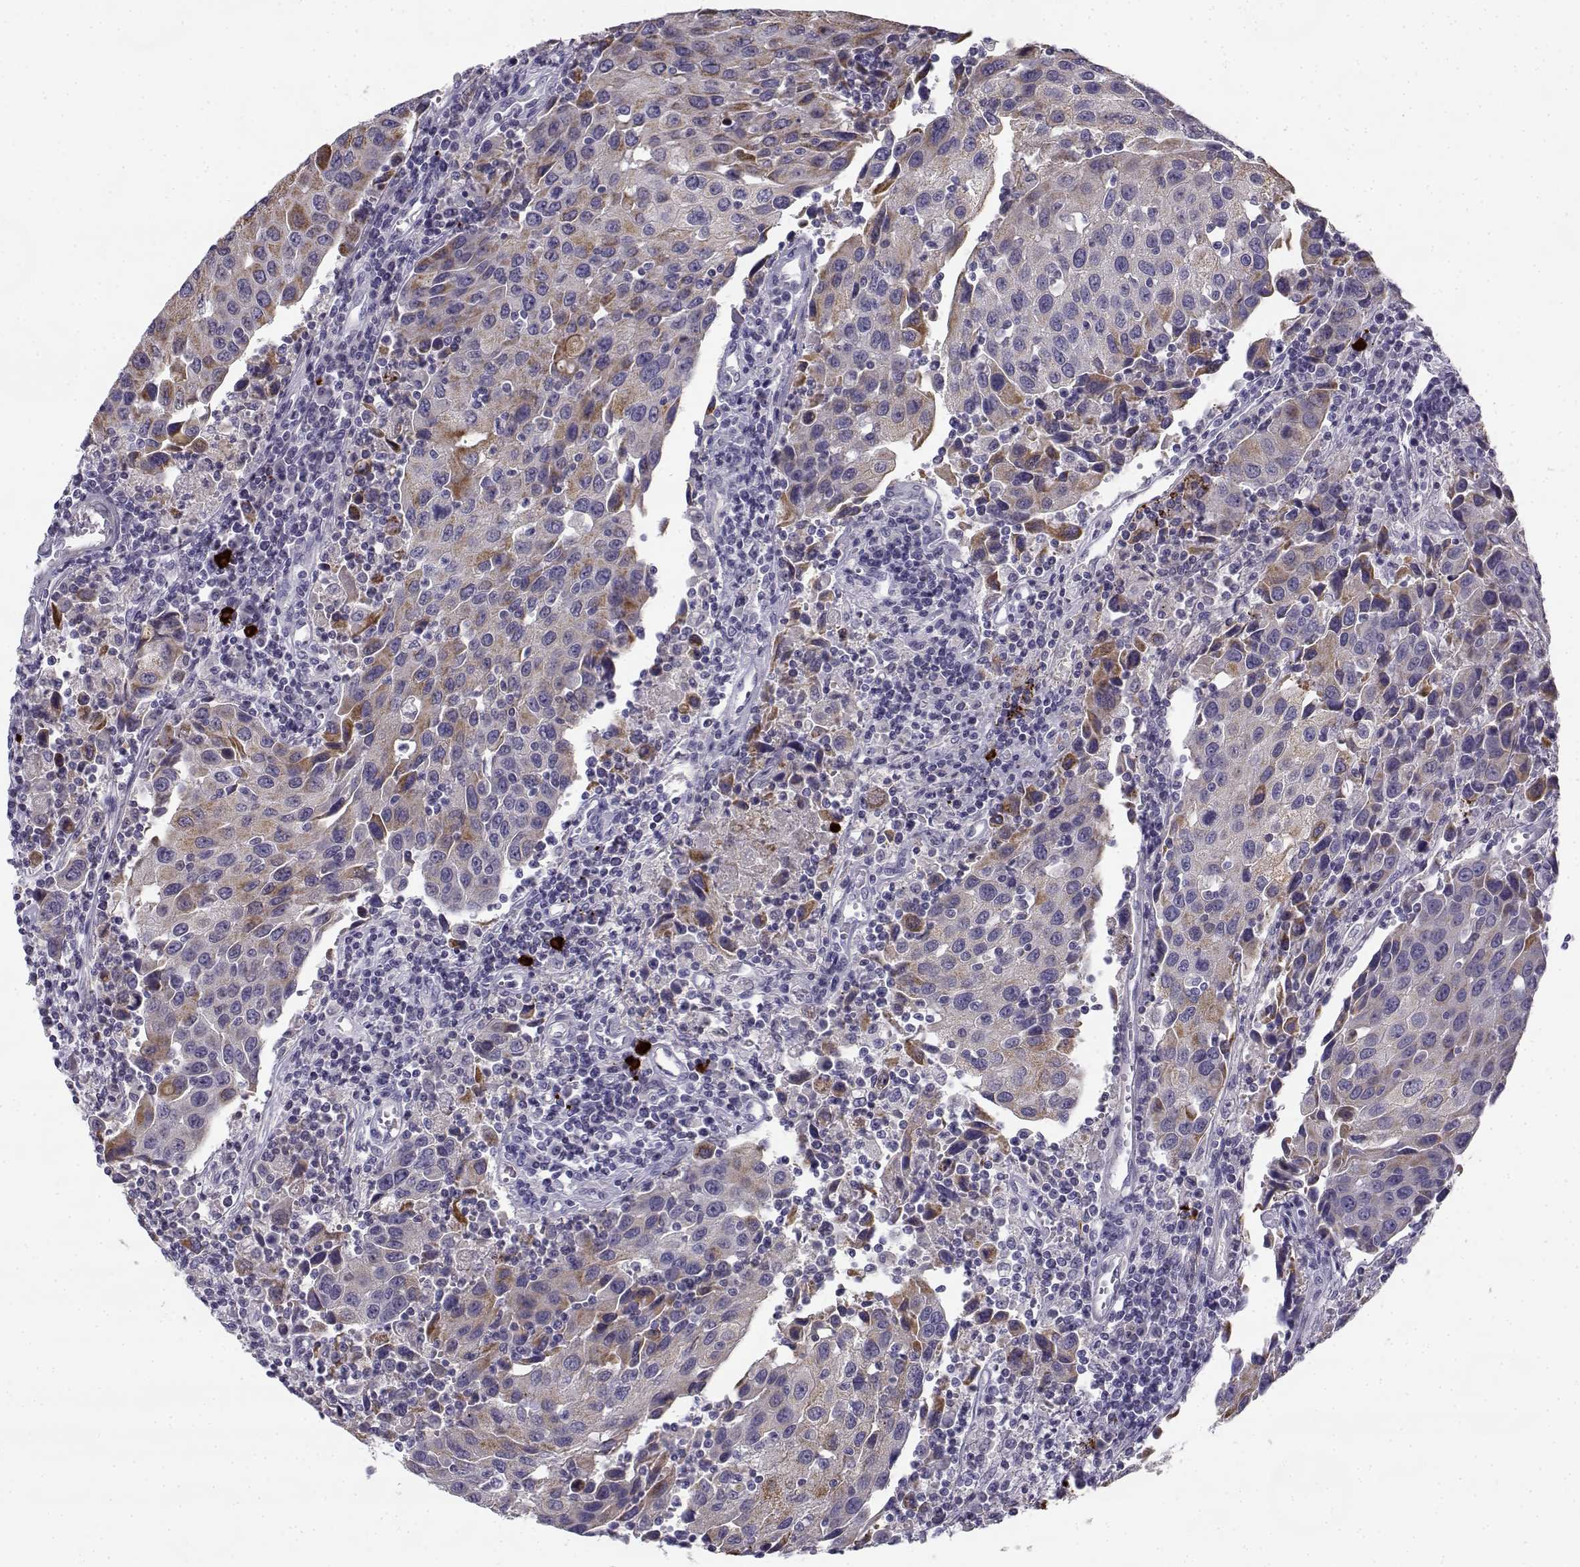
{"staining": {"intensity": "weak", "quantity": "<25%", "location": "cytoplasmic/membranous"}, "tissue": "urothelial cancer", "cell_type": "Tumor cells", "image_type": "cancer", "snomed": [{"axis": "morphology", "description": "Urothelial carcinoma, High grade"}, {"axis": "topography", "description": "Urinary bladder"}], "caption": "A high-resolution micrograph shows IHC staining of urothelial cancer, which exhibits no significant staining in tumor cells.", "gene": "CREB3L3", "patient": {"sex": "female", "age": 85}}